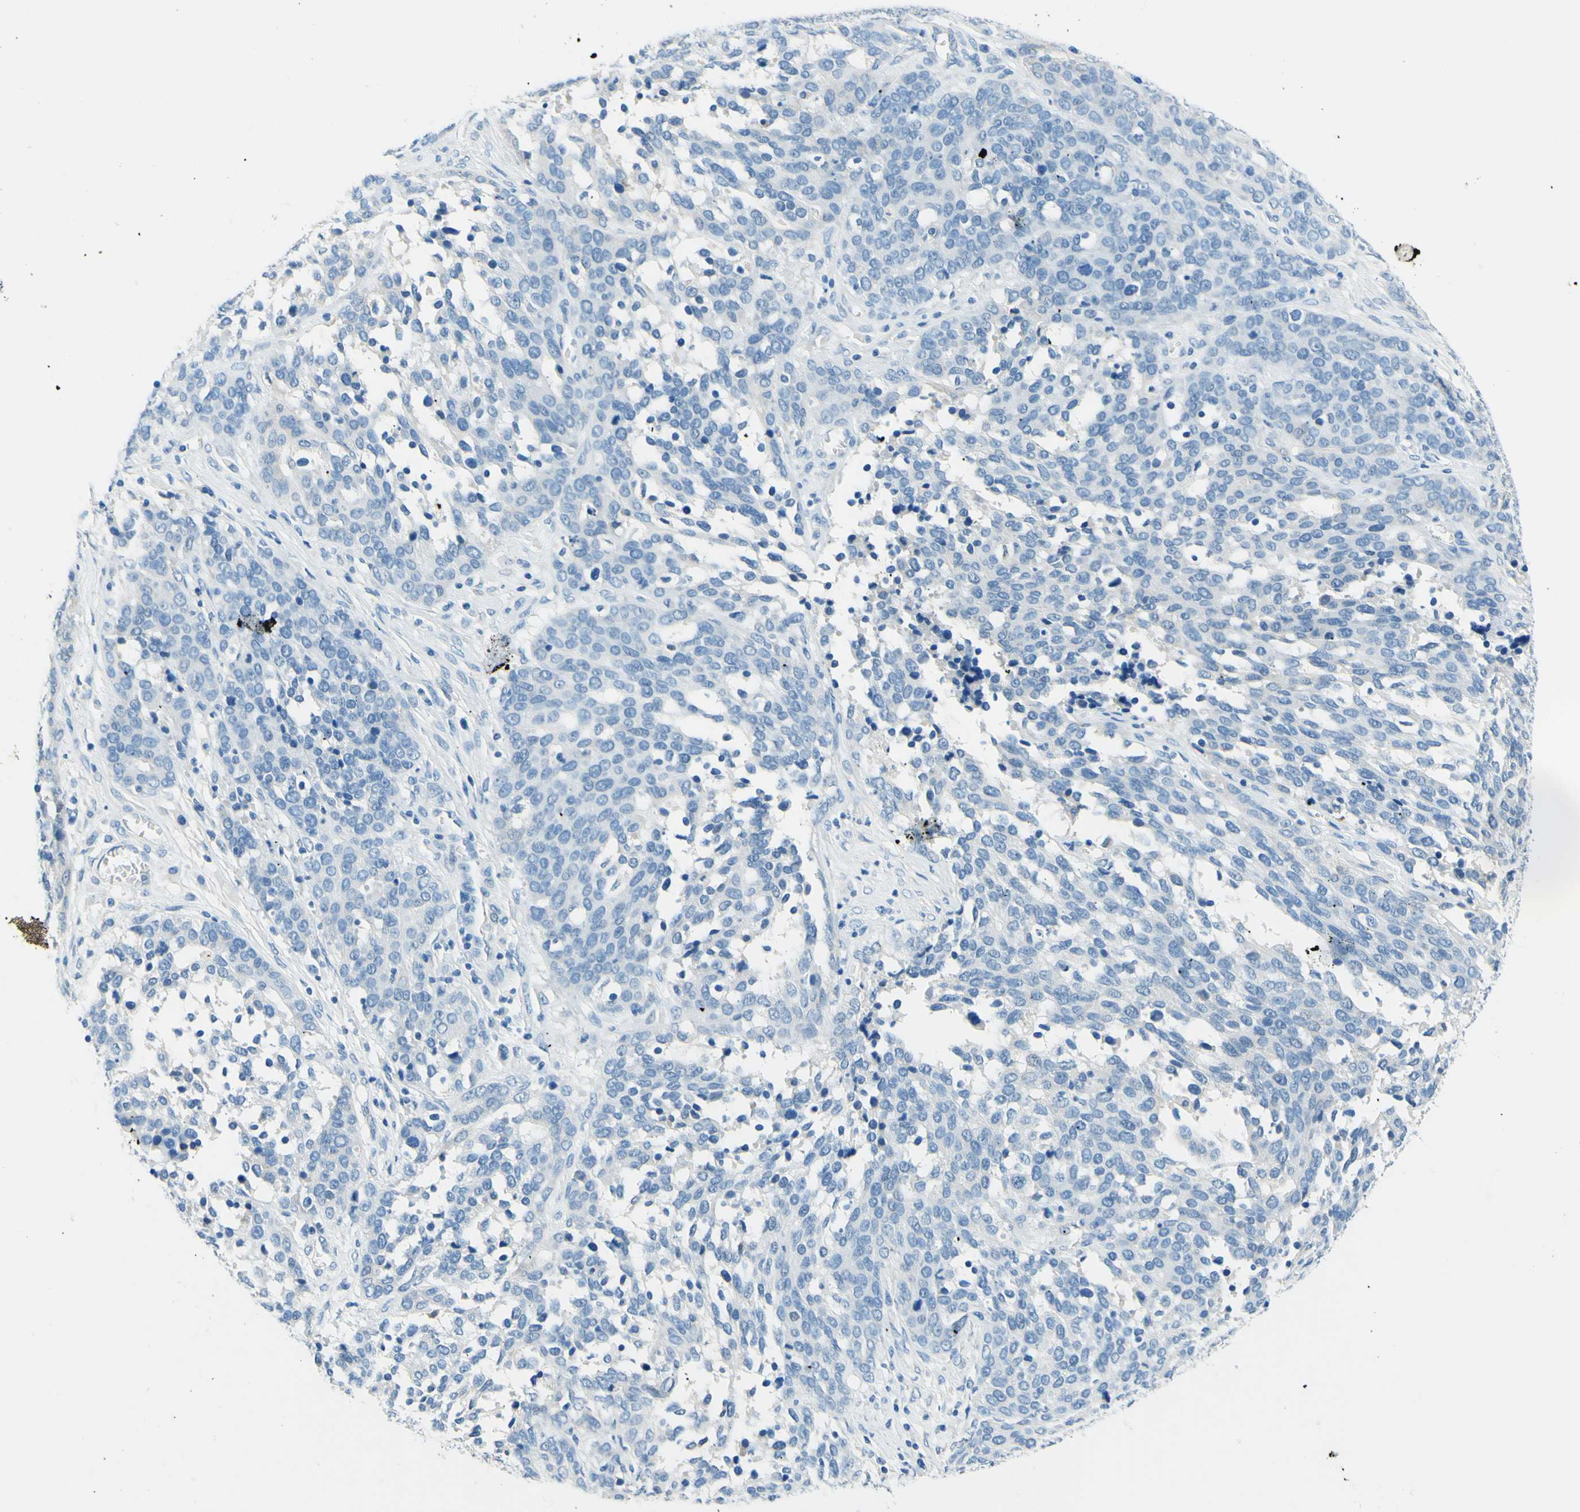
{"staining": {"intensity": "negative", "quantity": "none", "location": "none"}, "tissue": "ovarian cancer", "cell_type": "Tumor cells", "image_type": "cancer", "snomed": [{"axis": "morphology", "description": "Cystadenocarcinoma, serous, NOS"}, {"axis": "topography", "description": "Ovary"}], "caption": "Tumor cells show no significant protein positivity in ovarian cancer.", "gene": "PASD1", "patient": {"sex": "female", "age": 44}}